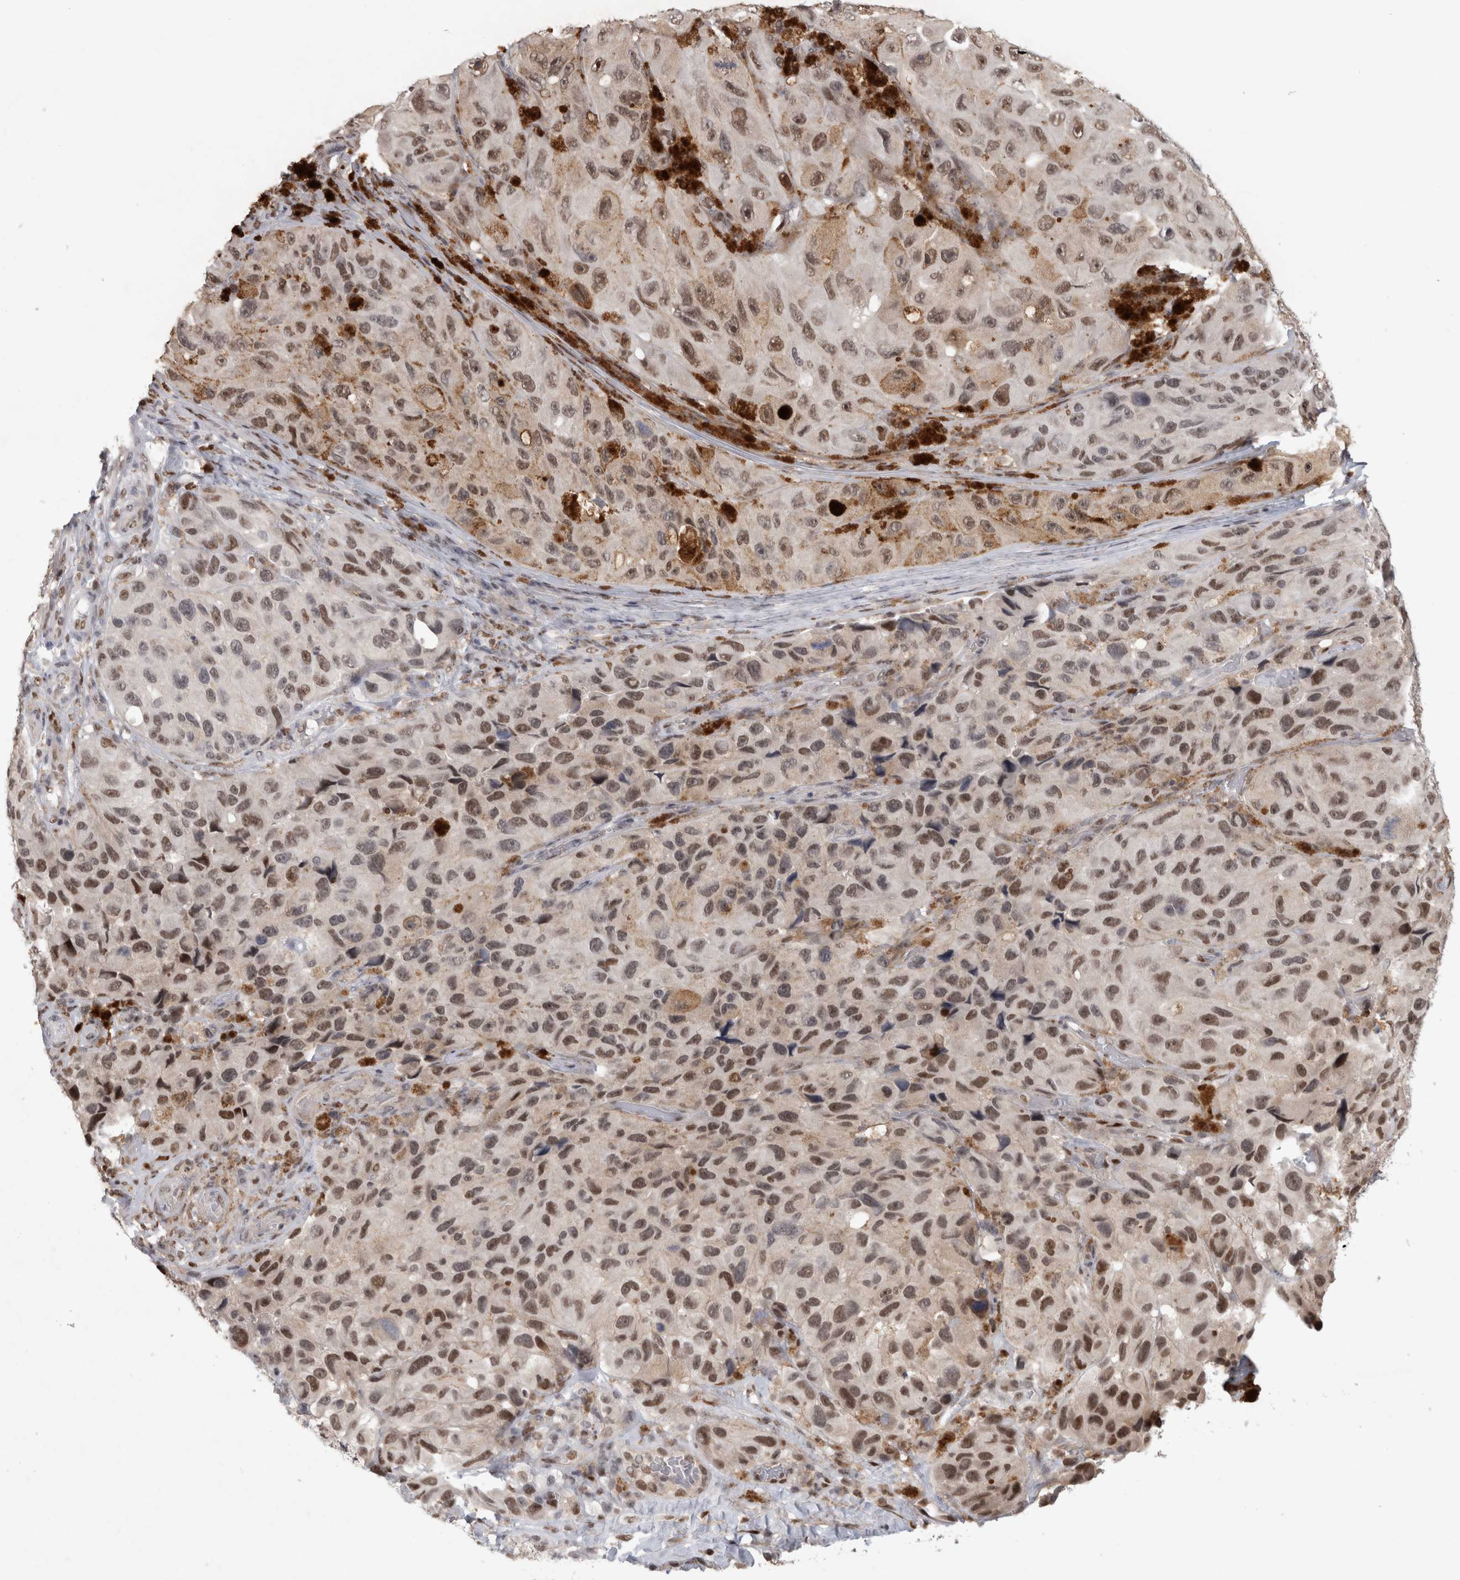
{"staining": {"intensity": "weak", "quantity": ">75%", "location": "nuclear"}, "tissue": "melanoma", "cell_type": "Tumor cells", "image_type": "cancer", "snomed": [{"axis": "morphology", "description": "Malignant melanoma, NOS"}, {"axis": "topography", "description": "Skin"}], "caption": "Weak nuclear staining is seen in about >75% of tumor cells in melanoma. (Stains: DAB in brown, nuclei in blue, Microscopy: brightfield microscopy at high magnification).", "gene": "SRARP", "patient": {"sex": "female", "age": 73}}